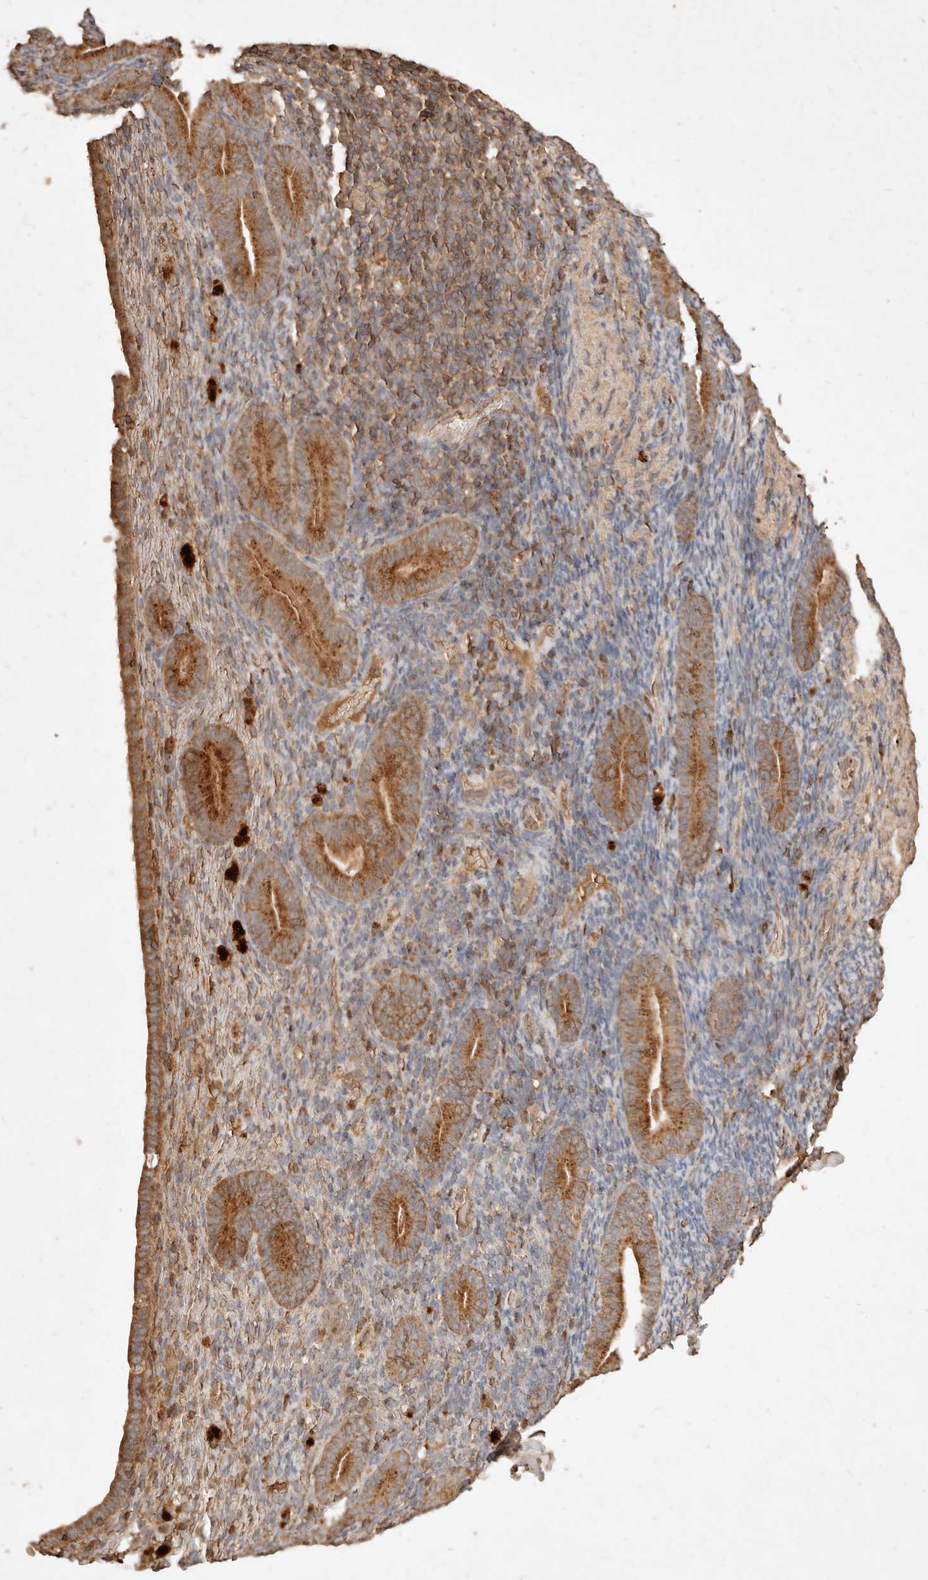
{"staining": {"intensity": "moderate", "quantity": ">75%", "location": "cytoplasmic/membranous"}, "tissue": "endometrium", "cell_type": "Cells in endometrial stroma", "image_type": "normal", "snomed": [{"axis": "morphology", "description": "Normal tissue, NOS"}, {"axis": "topography", "description": "Endometrium"}], "caption": "IHC (DAB (3,3'-diaminobenzidine)) staining of unremarkable human endometrium reveals moderate cytoplasmic/membranous protein positivity in approximately >75% of cells in endometrial stroma. IHC stains the protein in brown and the nuclei are stained blue.", "gene": "FAM180B", "patient": {"sex": "female", "age": 51}}